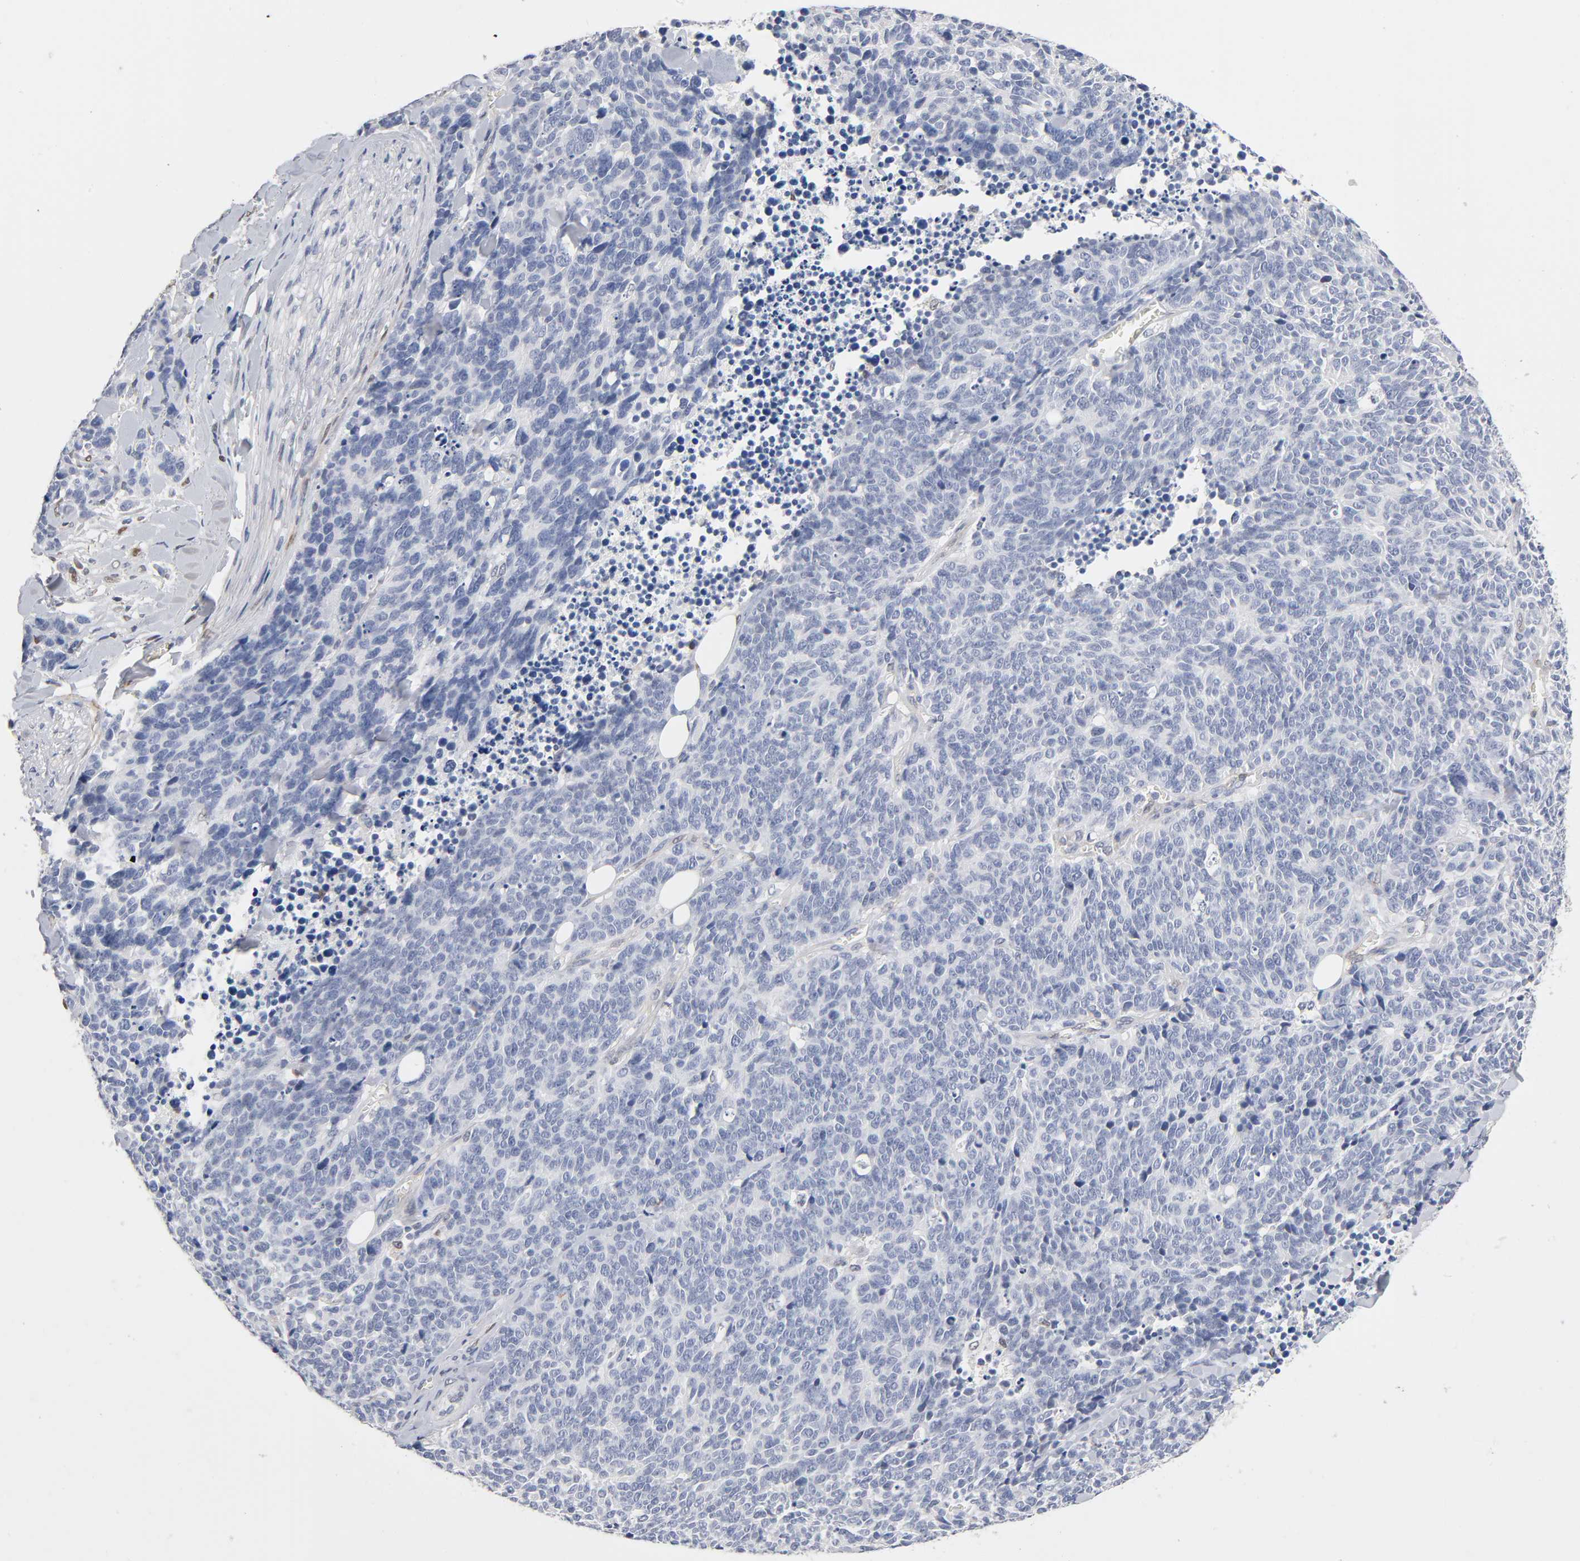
{"staining": {"intensity": "negative", "quantity": "none", "location": "none"}, "tissue": "lung cancer", "cell_type": "Tumor cells", "image_type": "cancer", "snomed": [{"axis": "morphology", "description": "Neoplasm, malignant, NOS"}, {"axis": "topography", "description": "Lung"}], "caption": "Photomicrograph shows no protein staining in tumor cells of neoplasm (malignant) (lung) tissue. Nuclei are stained in blue.", "gene": "NFATC1", "patient": {"sex": "female", "age": 58}}